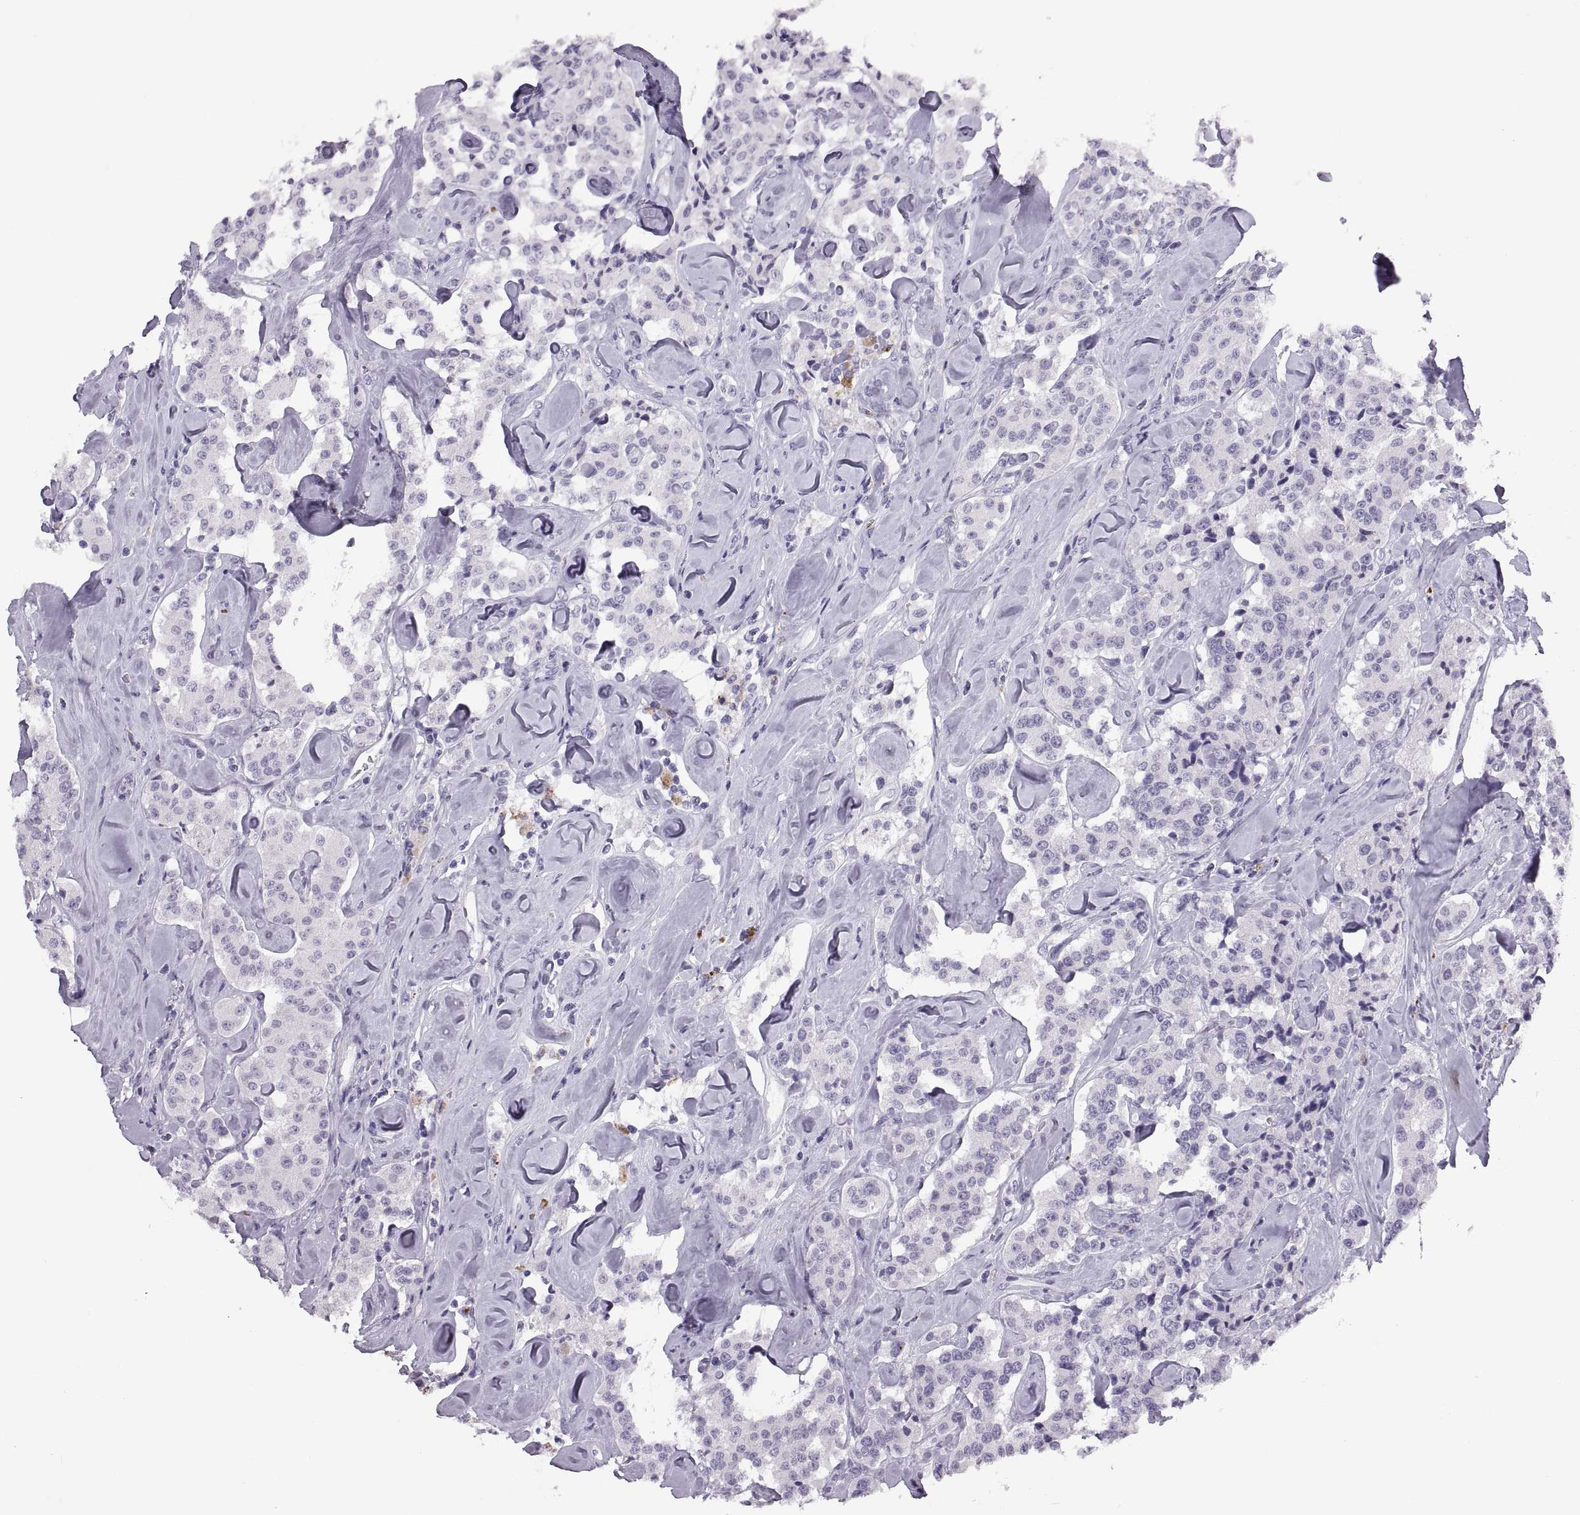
{"staining": {"intensity": "negative", "quantity": "none", "location": "none"}, "tissue": "carcinoid", "cell_type": "Tumor cells", "image_type": "cancer", "snomed": [{"axis": "morphology", "description": "Carcinoid, malignant, NOS"}, {"axis": "topography", "description": "Pancreas"}], "caption": "Immunohistochemical staining of carcinoid (malignant) displays no significant staining in tumor cells. (Brightfield microscopy of DAB (3,3'-diaminobenzidine) immunohistochemistry at high magnification).", "gene": "QRICH2", "patient": {"sex": "male", "age": 41}}